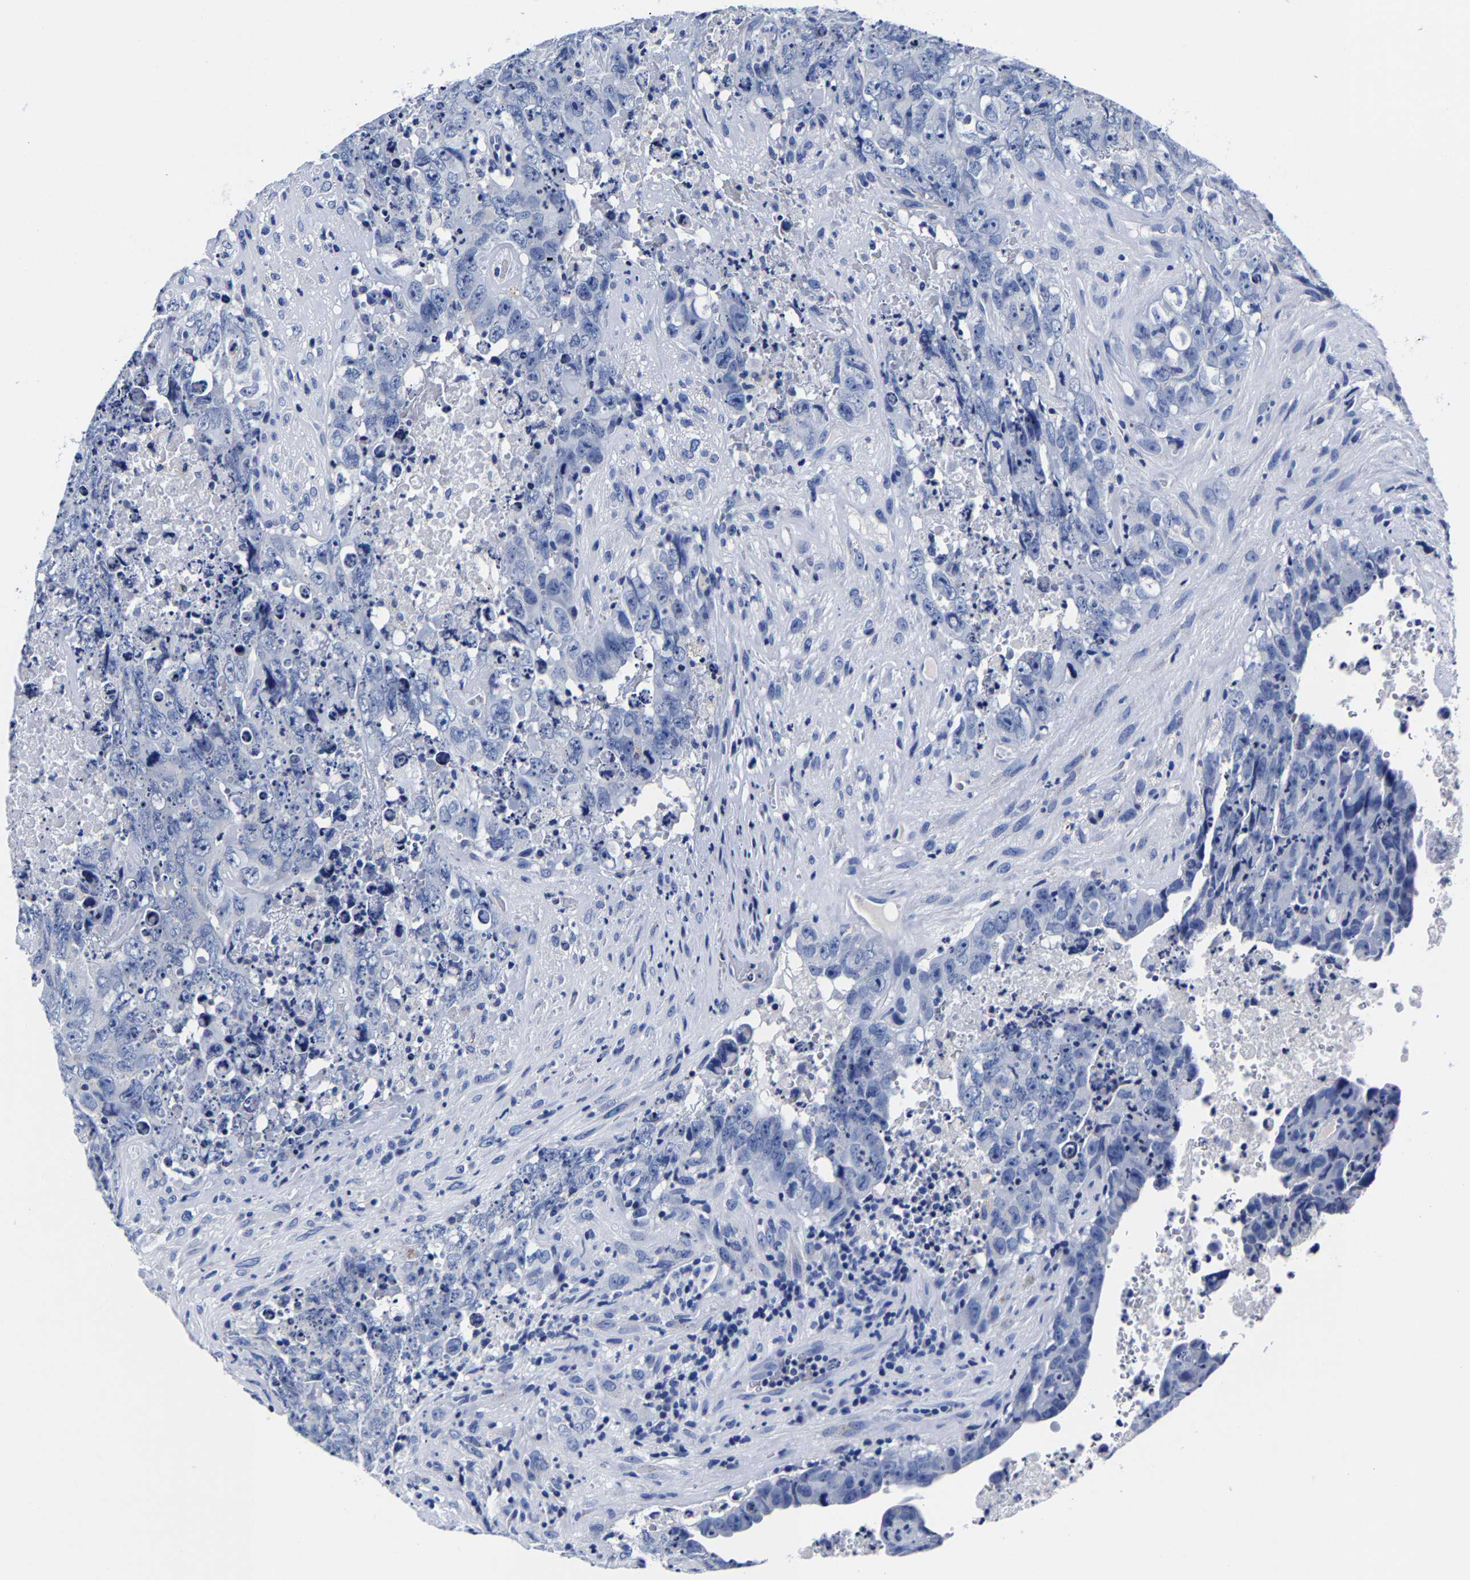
{"staining": {"intensity": "negative", "quantity": "none", "location": "none"}, "tissue": "testis cancer", "cell_type": "Tumor cells", "image_type": "cancer", "snomed": [{"axis": "morphology", "description": "Carcinoma, Embryonal, NOS"}, {"axis": "topography", "description": "Testis"}], "caption": "IHC histopathology image of human embryonal carcinoma (testis) stained for a protein (brown), which exhibits no positivity in tumor cells. The staining is performed using DAB (3,3'-diaminobenzidine) brown chromogen with nuclei counter-stained in using hematoxylin.", "gene": "CPA2", "patient": {"sex": "male", "age": 32}}